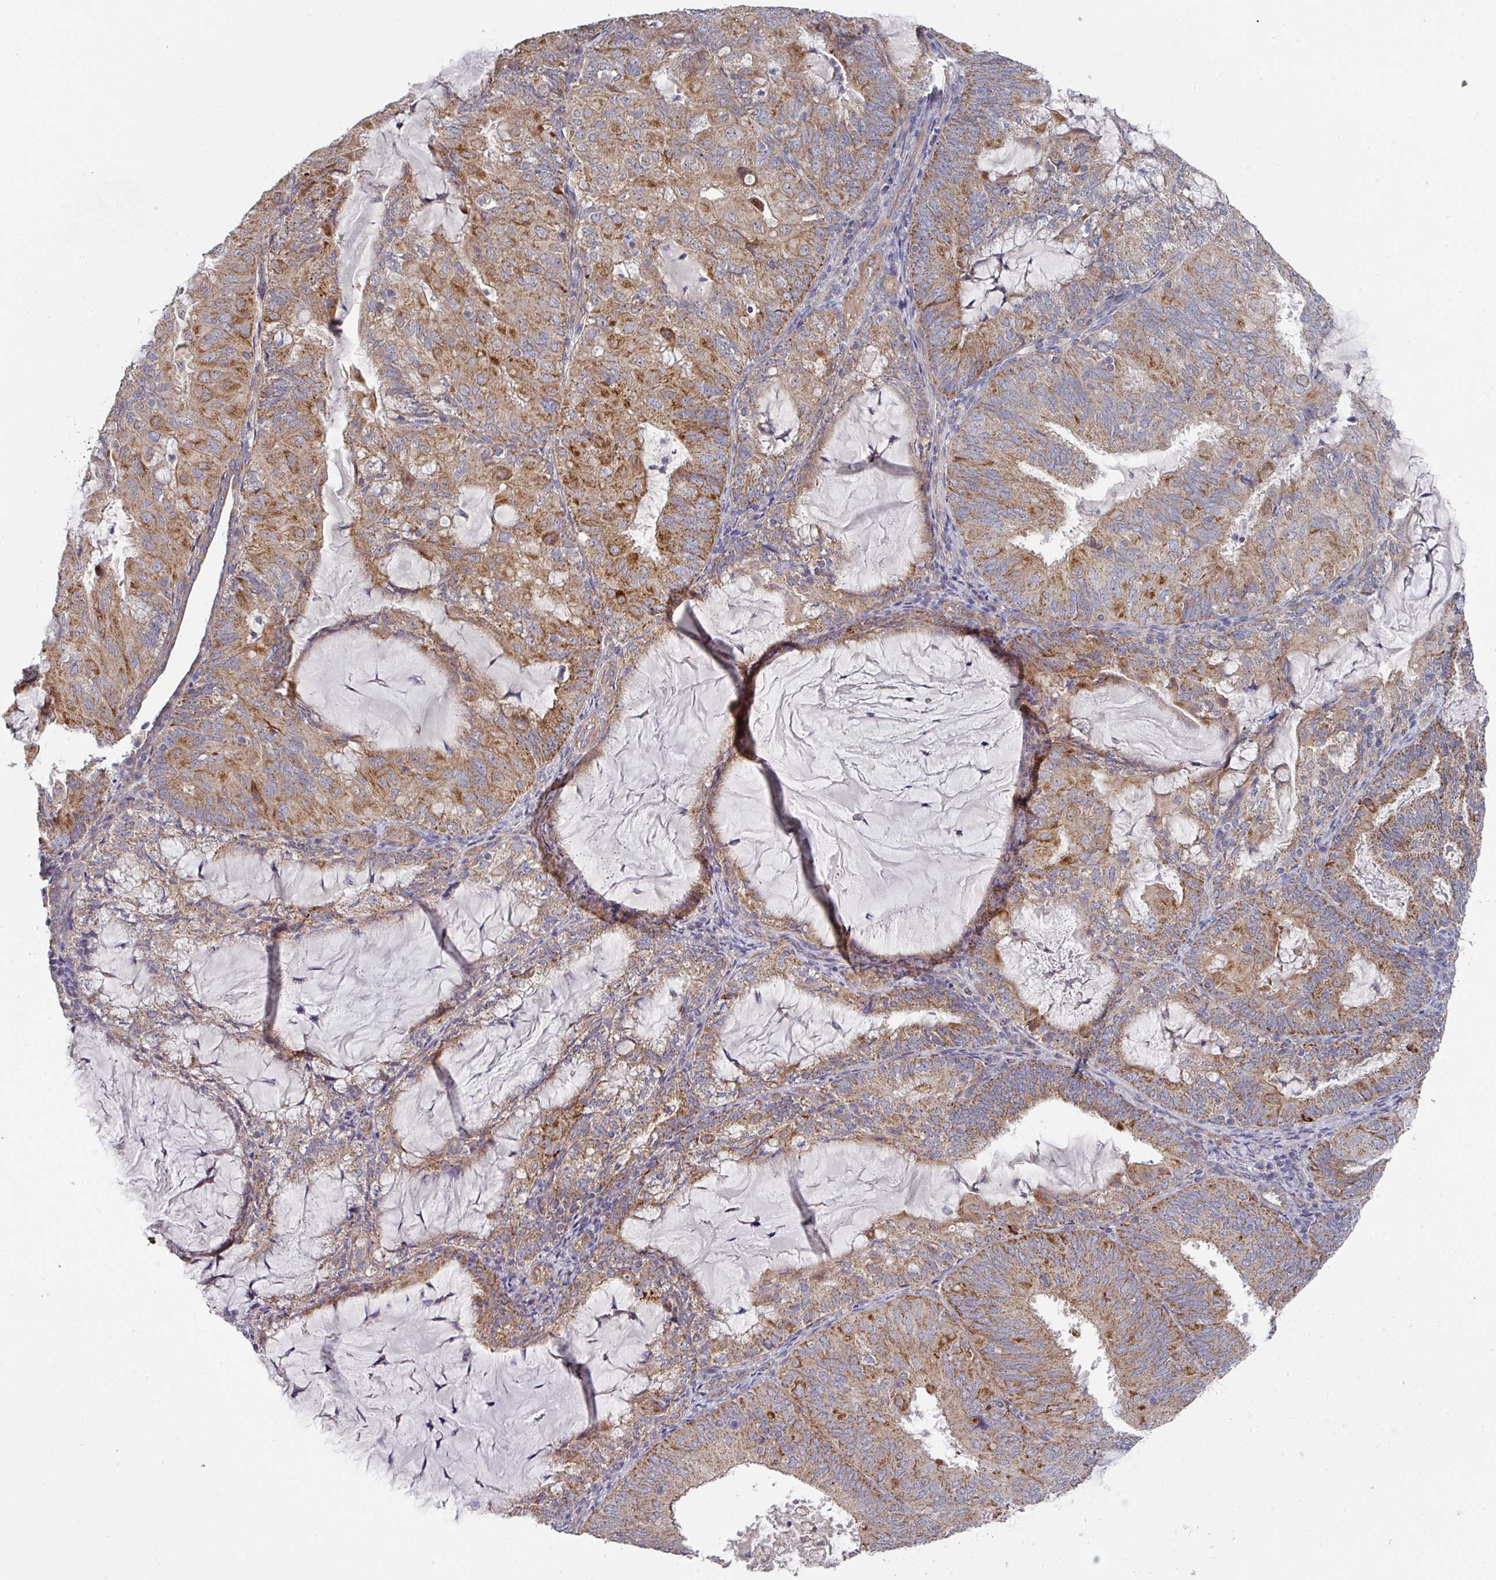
{"staining": {"intensity": "moderate", "quantity": ">75%", "location": "cytoplasmic/membranous"}, "tissue": "endometrial cancer", "cell_type": "Tumor cells", "image_type": "cancer", "snomed": [{"axis": "morphology", "description": "Adenocarcinoma, NOS"}, {"axis": "topography", "description": "Endometrium"}], "caption": "Endometrial adenocarcinoma stained with a brown dye demonstrates moderate cytoplasmic/membranous positive staining in approximately >75% of tumor cells.", "gene": "DCAF12L2", "patient": {"sex": "female", "age": 81}}